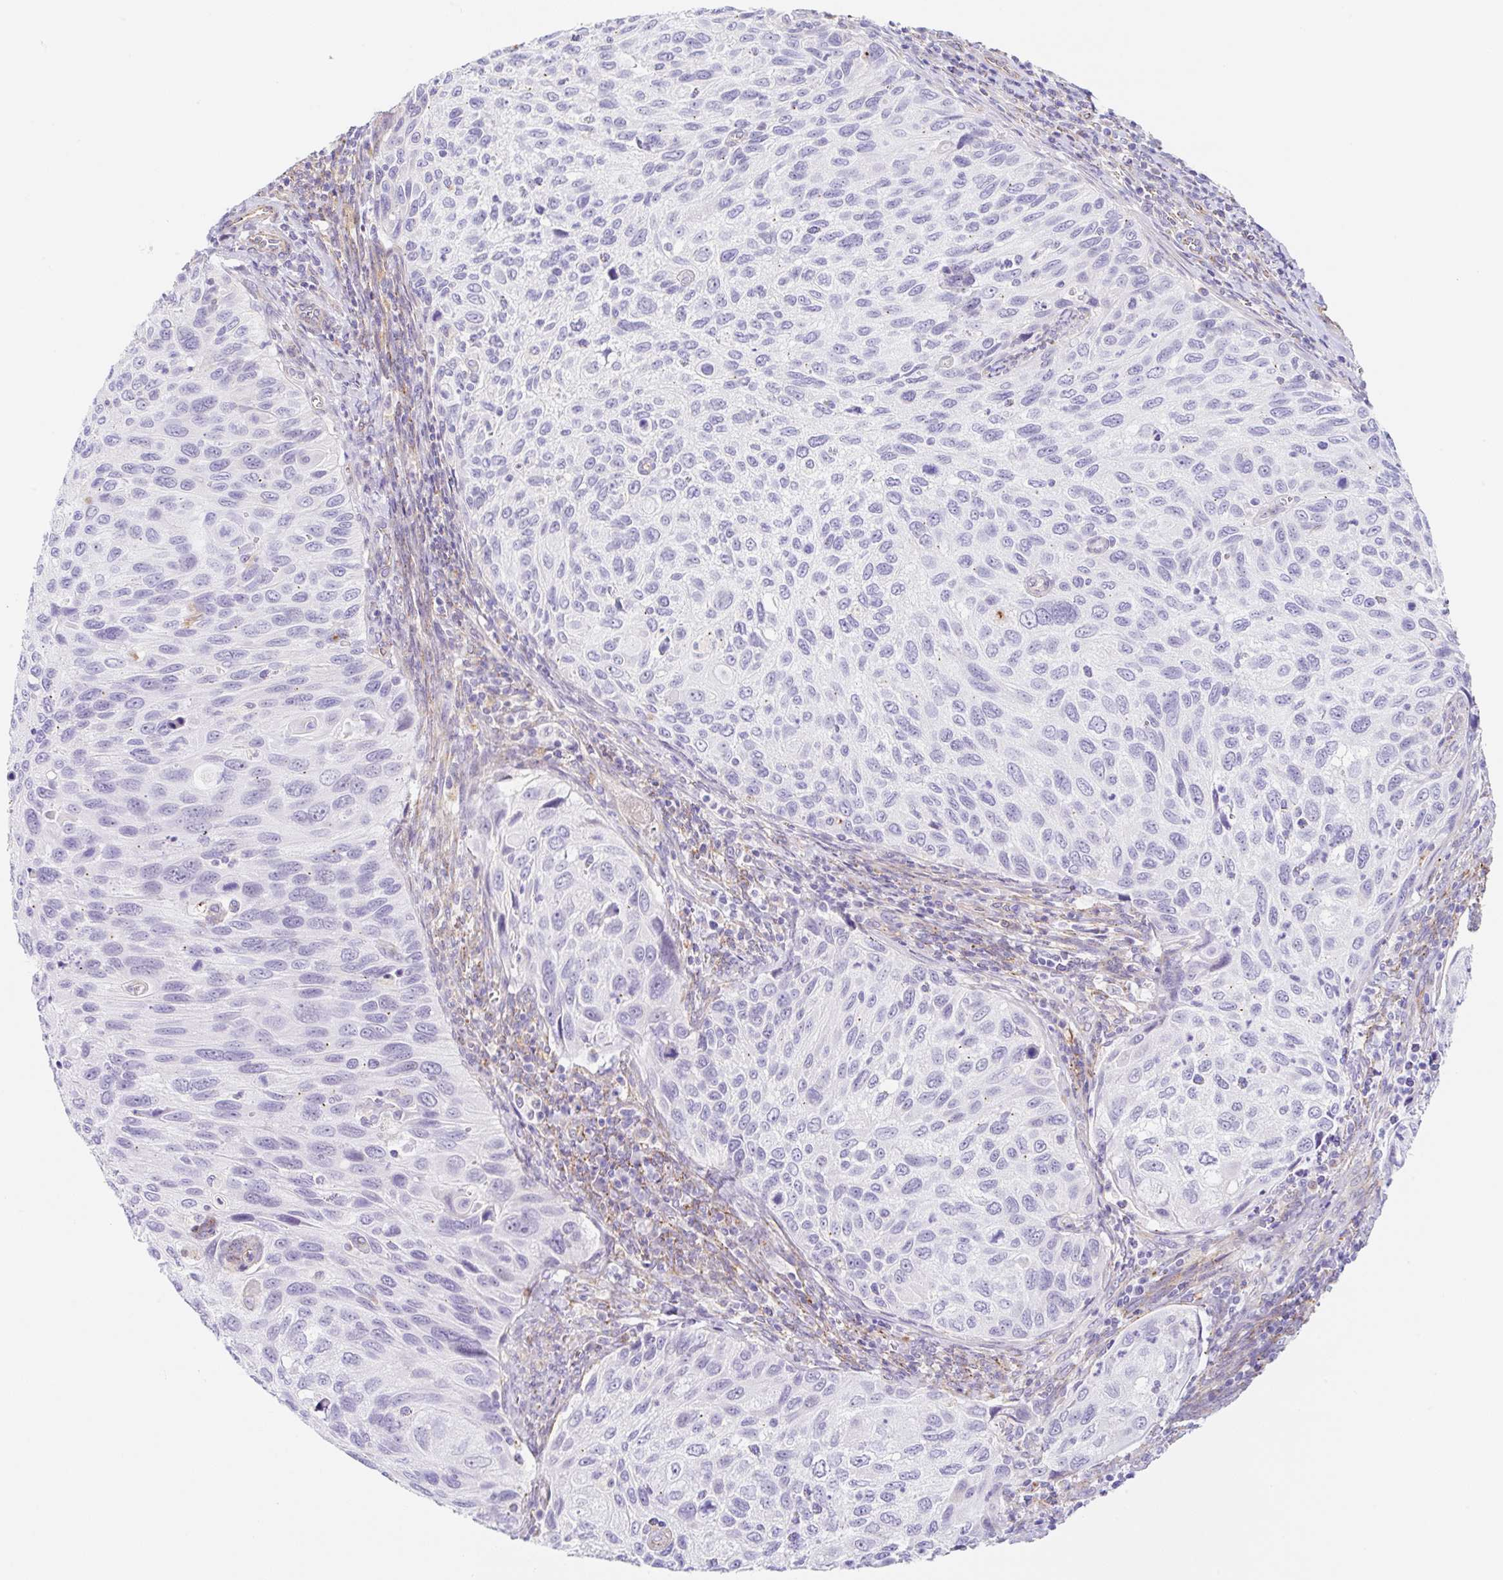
{"staining": {"intensity": "negative", "quantity": "none", "location": "none"}, "tissue": "cervical cancer", "cell_type": "Tumor cells", "image_type": "cancer", "snomed": [{"axis": "morphology", "description": "Squamous cell carcinoma, NOS"}, {"axis": "topography", "description": "Cervix"}], "caption": "The immunohistochemistry image has no significant expression in tumor cells of cervical cancer (squamous cell carcinoma) tissue.", "gene": "DKK4", "patient": {"sex": "female", "age": 70}}